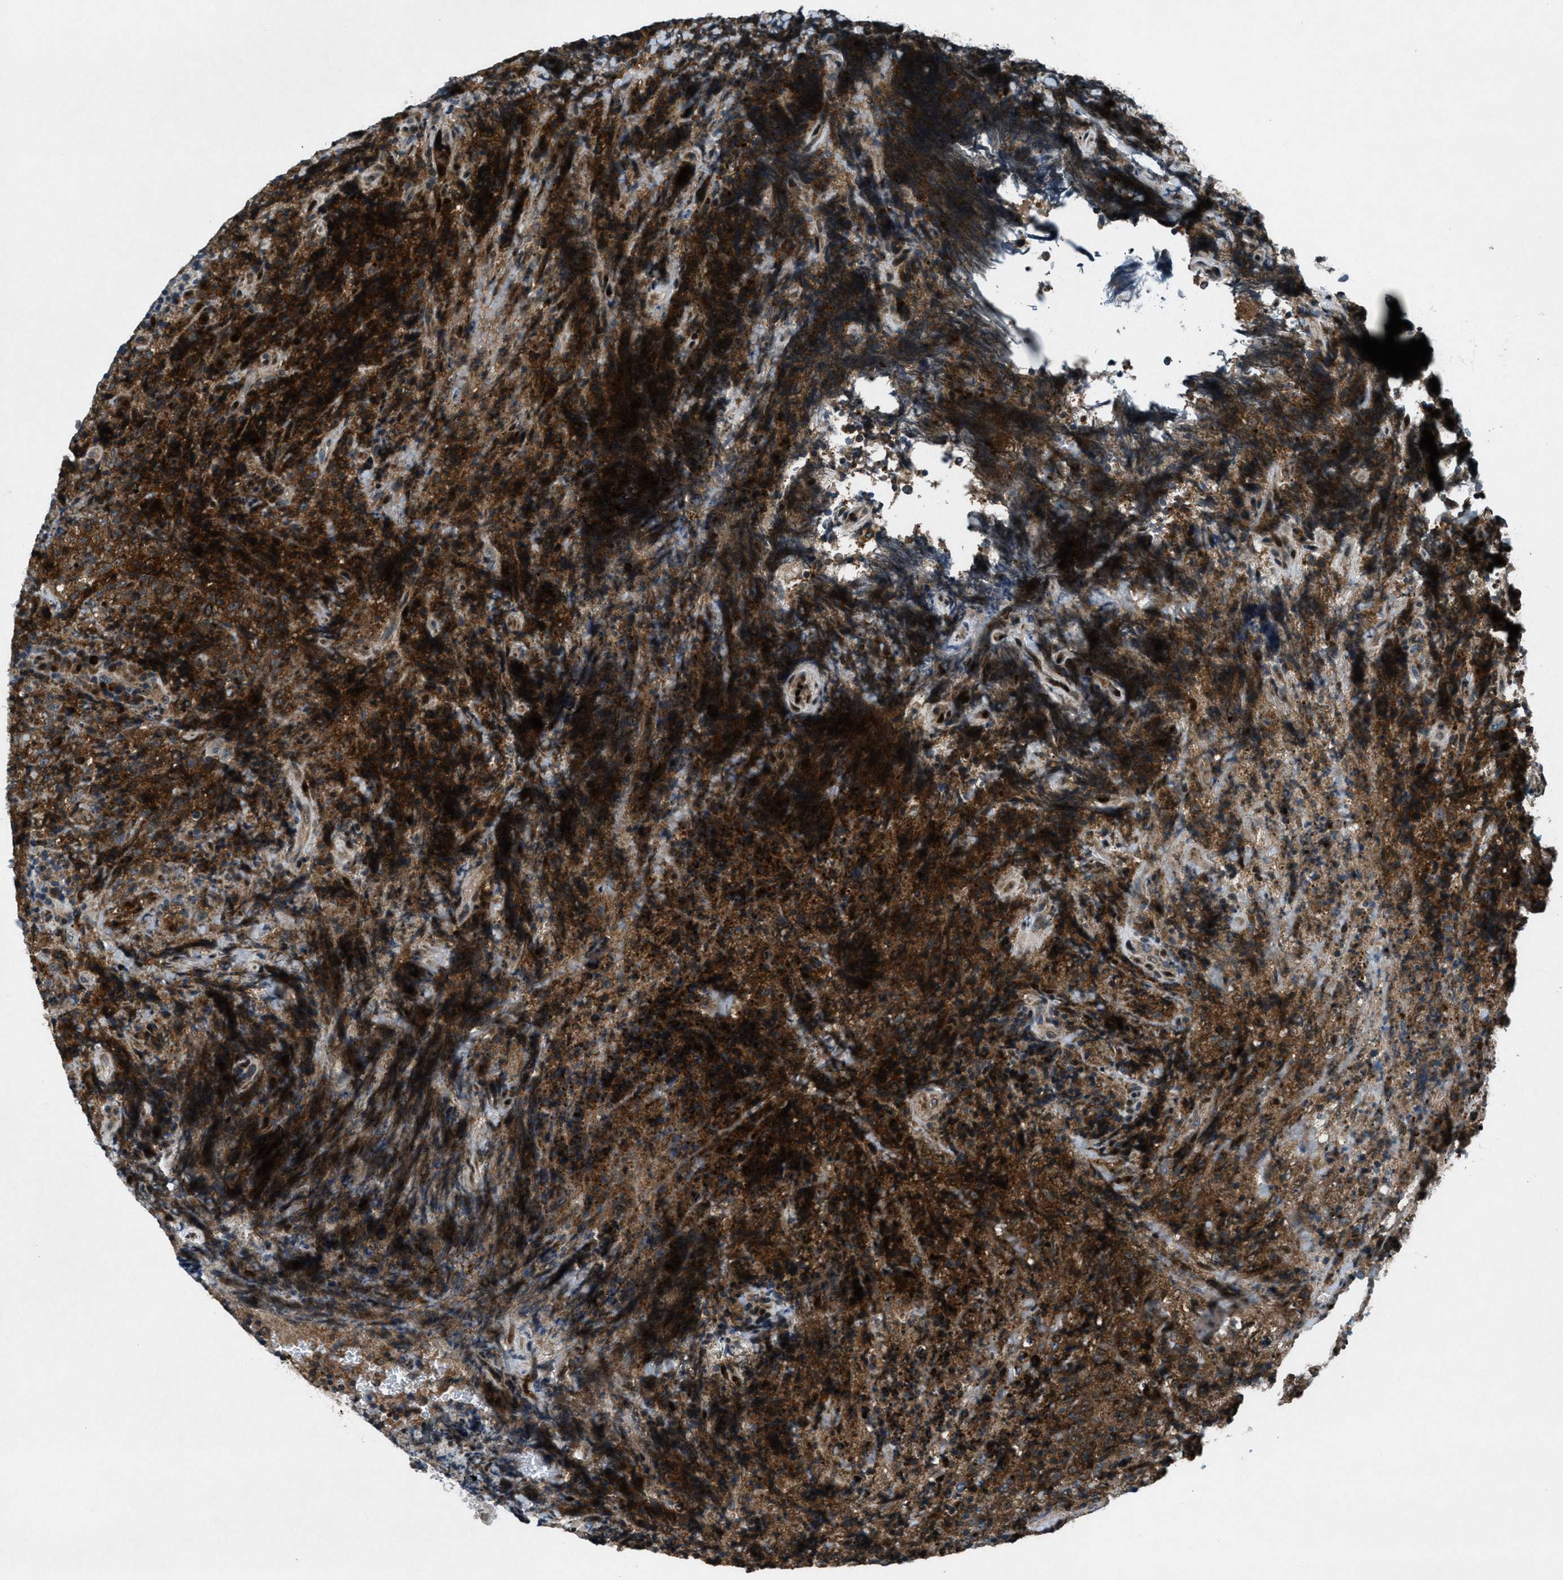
{"staining": {"intensity": "moderate", "quantity": ">75%", "location": "cytoplasmic/membranous"}, "tissue": "lymphoma", "cell_type": "Tumor cells", "image_type": "cancer", "snomed": [{"axis": "morphology", "description": "Malignant lymphoma, non-Hodgkin's type, High grade"}, {"axis": "topography", "description": "Tonsil"}], "caption": "Human malignant lymphoma, non-Hodgkin's type (high-grade) stained with a brown dye exhibits moderate cytoplasmic/membranous positive staining in about >75% of tumor cells.", "gene": "CLEC2D", "patient": {"sex": "female", "age": 36}}